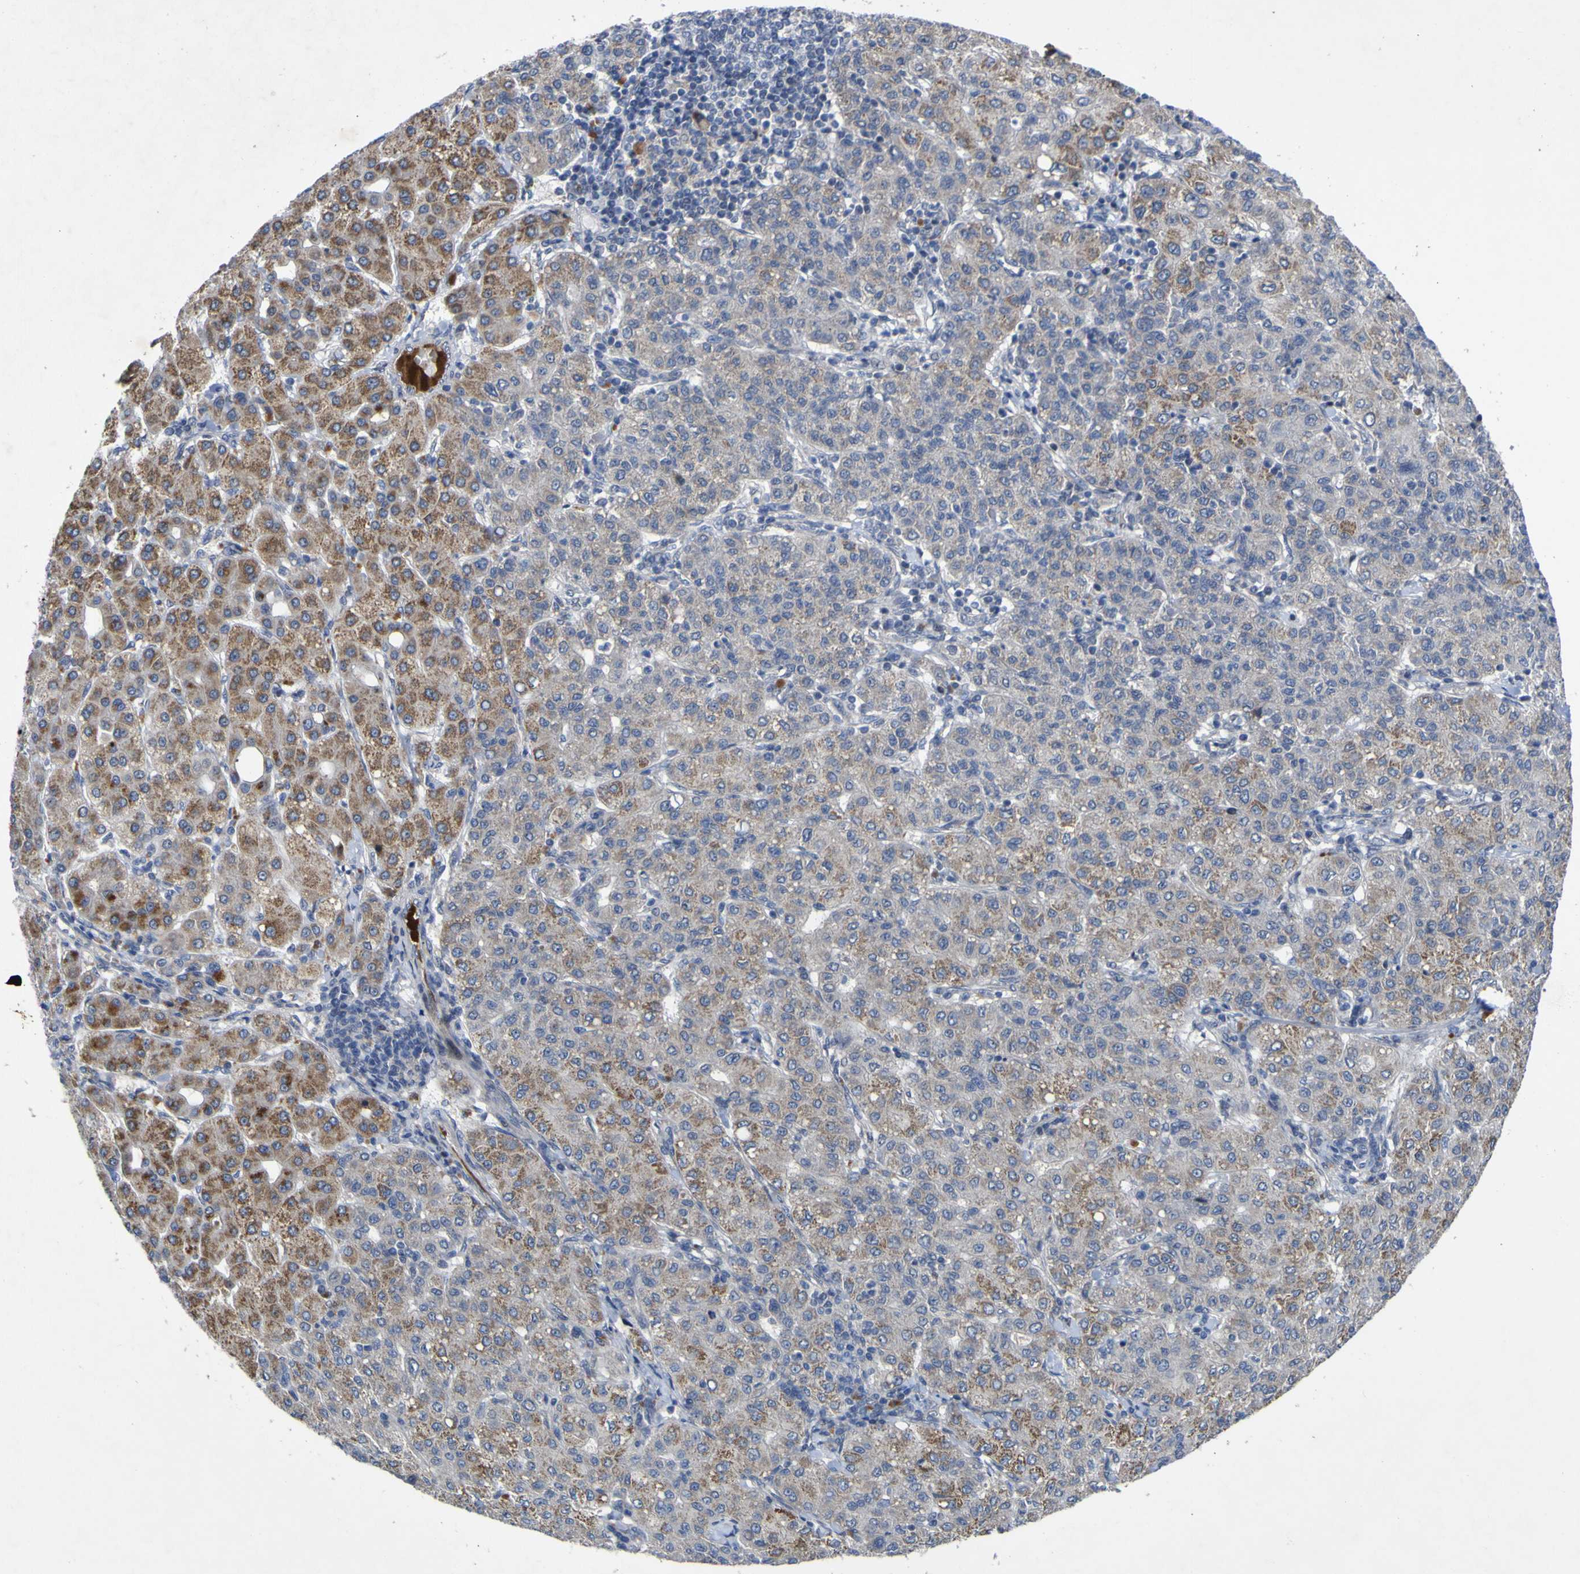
{"staining": {"intensity": "moderate", "quantity": "<25%", "location": "cytoplasmic/membranous"}, "tissue": "liver cancer", "cell_type": "Tumor cells", "image_type": "cancer", "snomed": [{"axis": "morphology", "description": "Carcinoma, Hepatocellular, NOS"}, {"axis": "topography", "description": "Liver"}], "caption": "Brown immunohistochemical staining in hepatocellular carcinoma (liver) exhibits moderate cytoplasmic/membranous positivity in approximately <25% of tumor cells. The staining is performed using DAB (3,3'-diaminobenzidine) brown chromogen to label protein expression. The nuclei are counter-stained blue using hematoxylin.", "gene": "NAV1", "patient": {"sex": "male", "age": 65}}